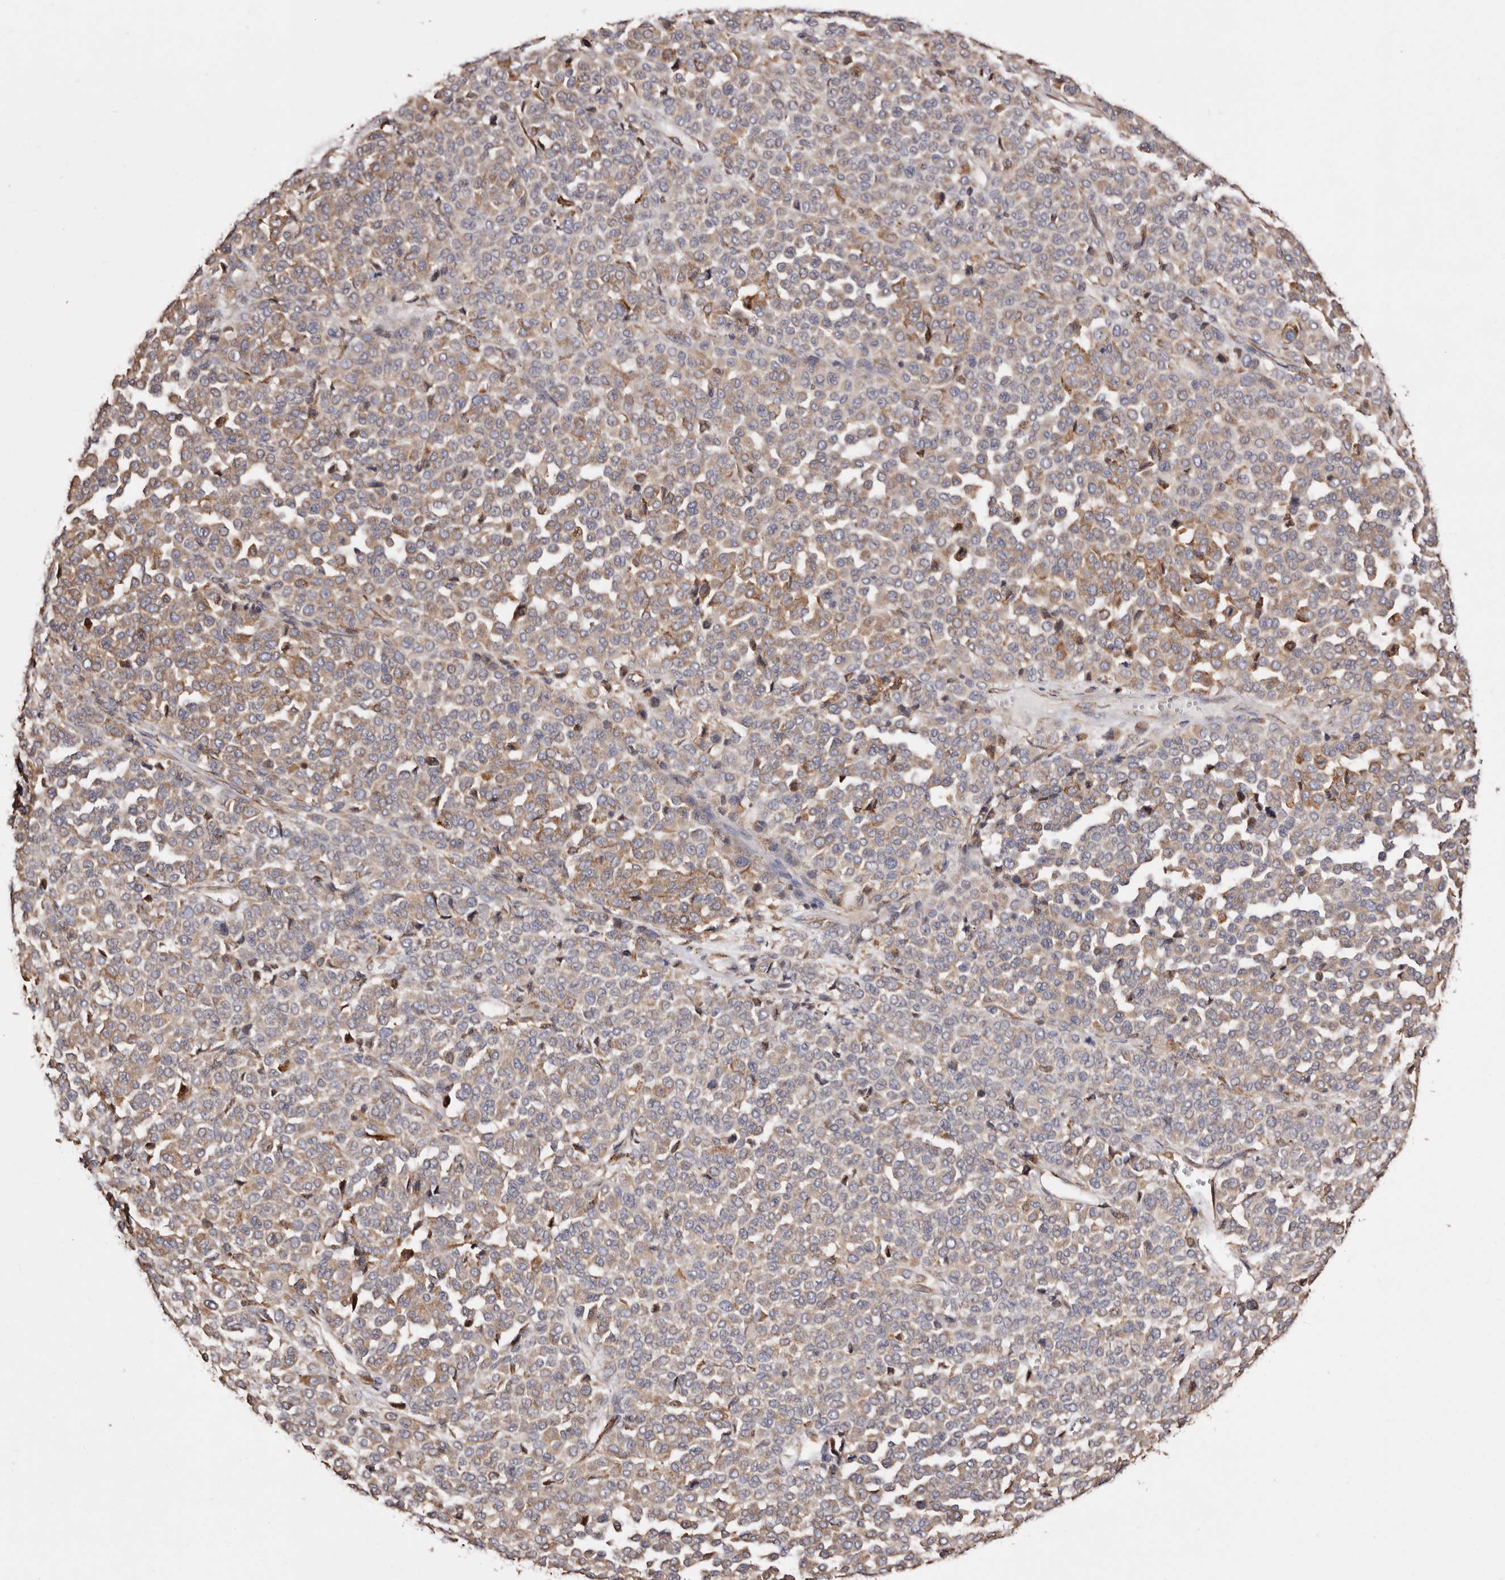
{"staining": {"intensity": "moderate", "quantity": ">75%", "location": "cytoplasmic/membranous"}, "tissue": "melanoma", "cell_type": "Tumor cells", "image_type": "cancer", "snomed": [{"axis": "morphology", "description": "Malignant melanoma, Metastatic site"}, {"axis": "topography", "description": "Pancreas"}], "caption": "This is an image of immunohistochemistry staining of malignant melanoma (metastatic site), which shows moderate staining in the cytoplasmic/membranous of tumor cells.", "gene": "ACBD6", "patient": {"sex": "female", "age": 30}}